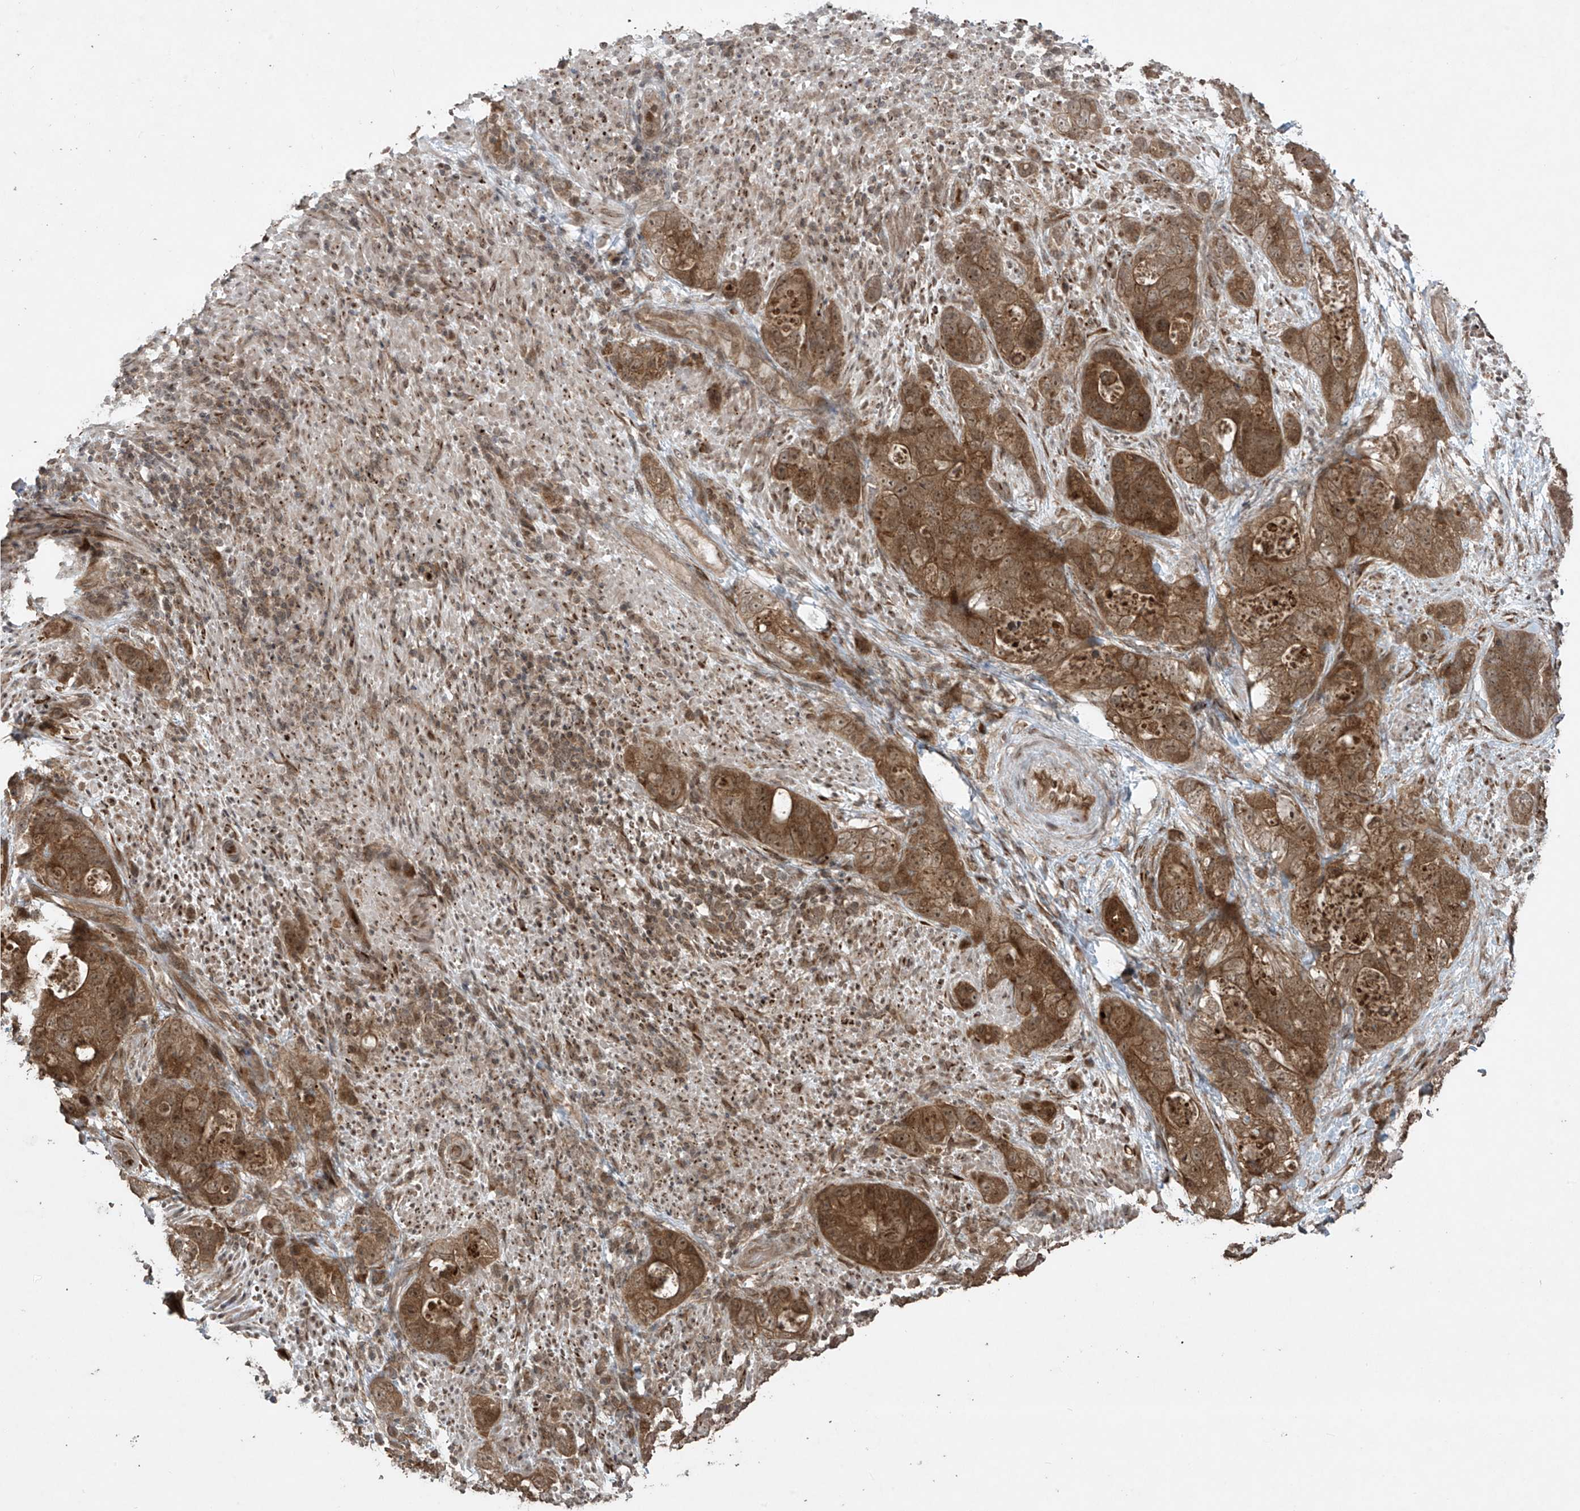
{"staining": {"intensity": "moderate", "quantity": ">75%", "location": "cytoplasmic/membranous"}, "tissue": "stomach cancer", "cell_type": "Tumor cells", "image_type": "cancer", "snomed": [{"axis": "morphology", "description": "Adenocarcinoma, NOS"}, {"axis": "topography", "description": "Stomach"}], "caption": "Moderate cytoplasmic/membranous expression is appreciated in about >75% of tumor cells in stomach cancer.", "gene": "PGPEP1", "patient": {"sex": "female", "age": 89}}